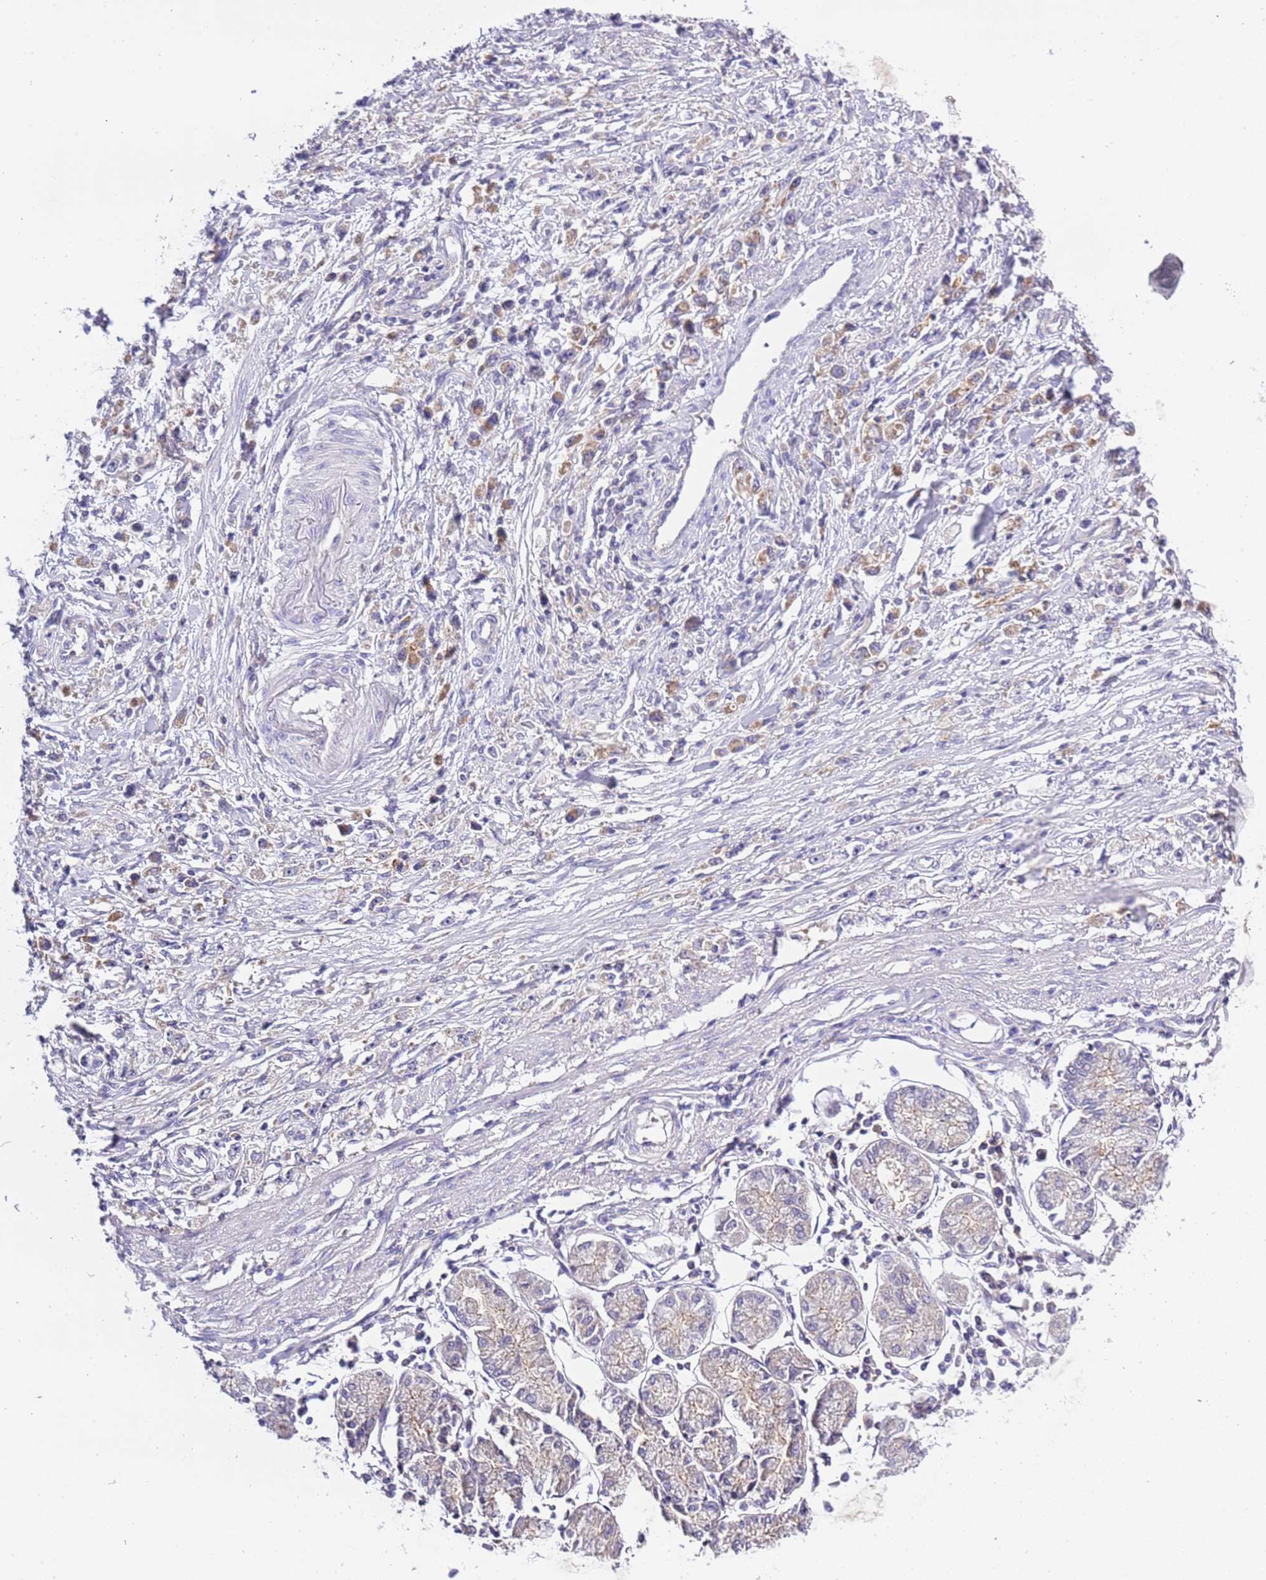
{"staining": {"intensity": "weak", "quantity": "25%-75%", "location": "cytoplasmic/membranous"}, "tissue": "stomach cancer", "cell_type": "Tumor cells", "image_type": "cancer", "snomed": [{"axis": "morphology", "description": "Adenocarcinoma, NOS"}, {"axis": "topography", "description": "Stomach"}], "caption": "Adenocarcinoma (stomach) stained with a brown dye demonstrates weak cytoplasmic/membranous positive staining in approximately 25%-75% of tumor cells.", "gene": "STIP1", "patient": {"sex": "female", "age": 59}}